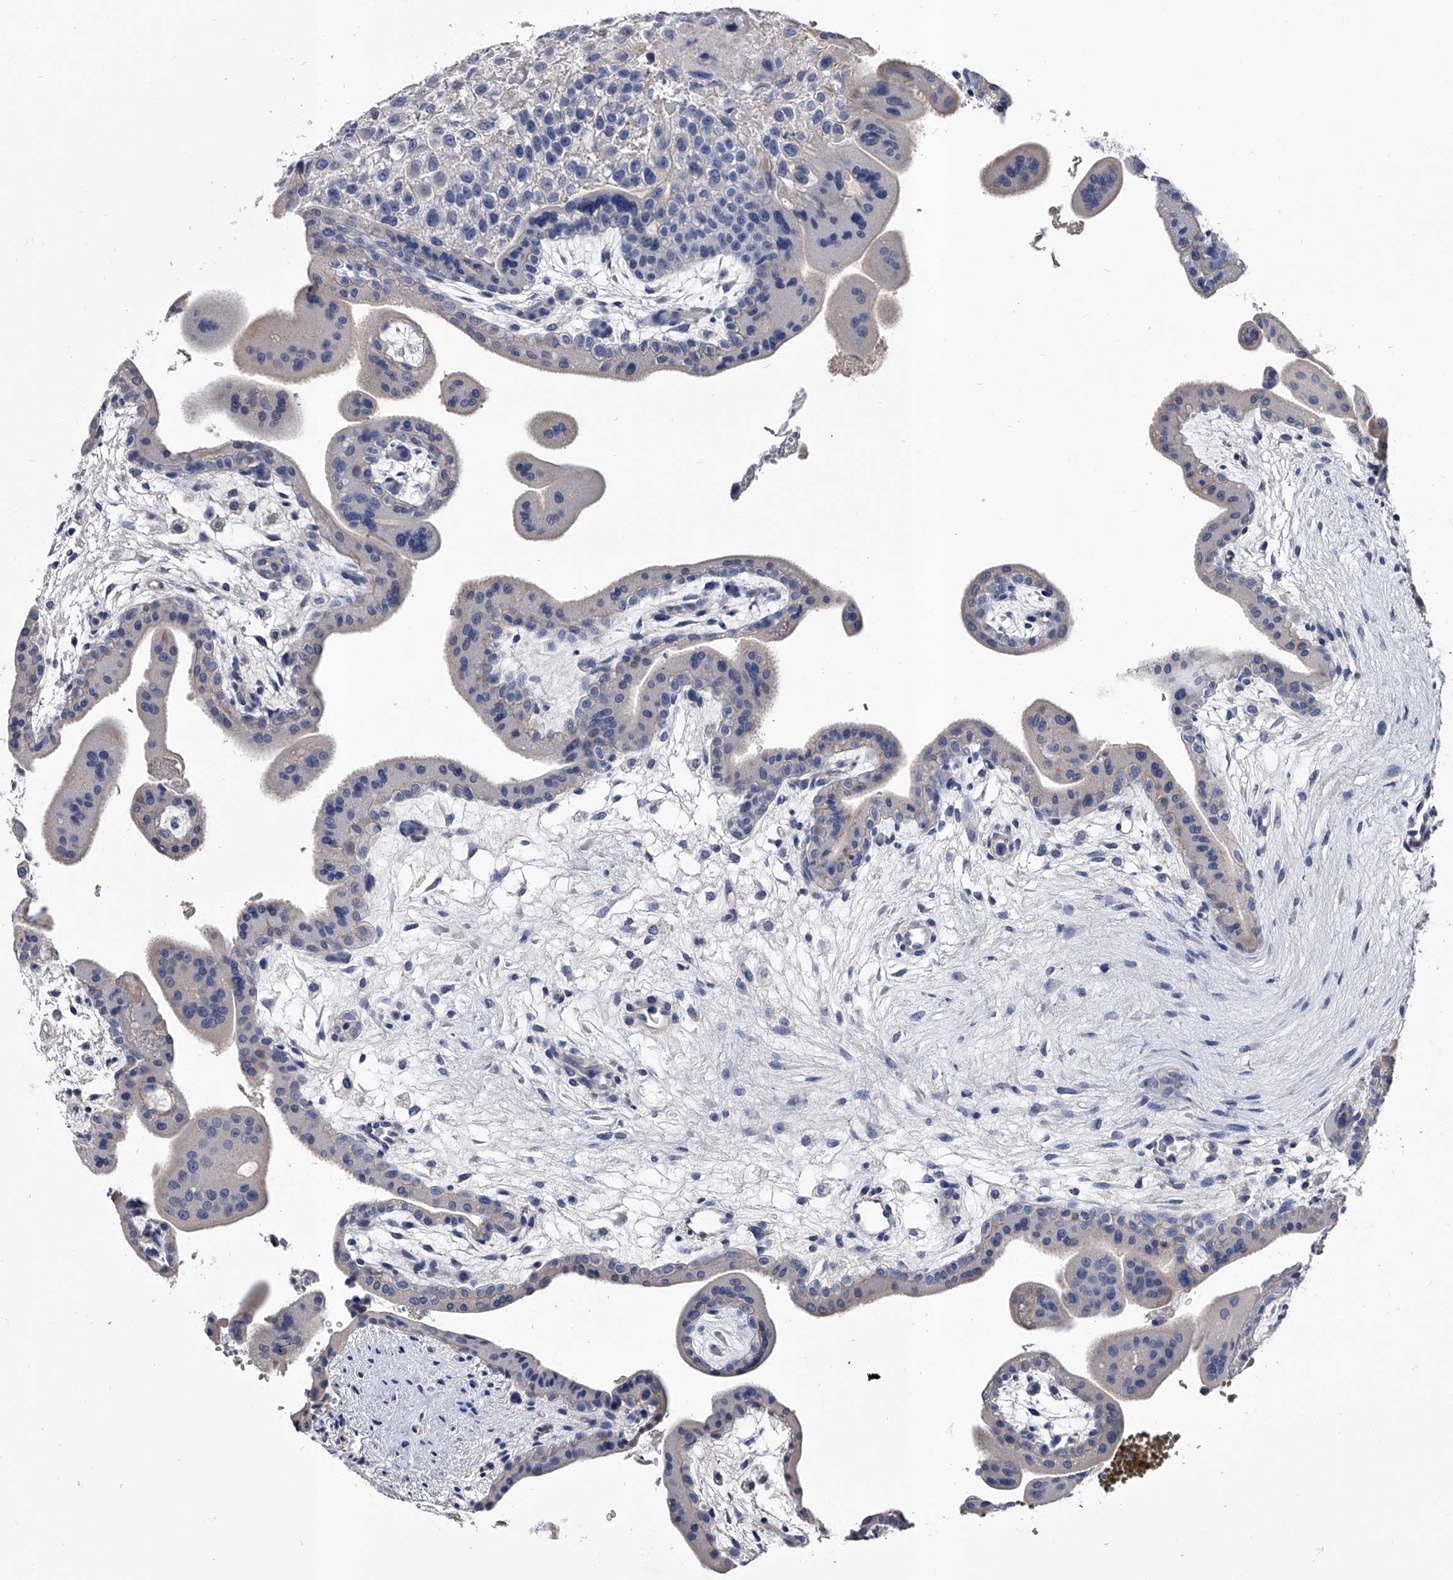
{"staining": {"intensity": "negative", "quantity": "none", "location": "none"}, "tissue": "placenta", "cell_type": "Decidual cells", "image_type": "normal", "snomed": [{"axis": "morphology", "description": "Normal tissue, NOS"}, {"axis": "topography", "description": "Placenta"}], "caption": "This is an IHC image of unremarkable human placenta. There is no staining in decidual cells.", "gene": "EFCAB7", "patient": {"sex": "female", "age": 35}}